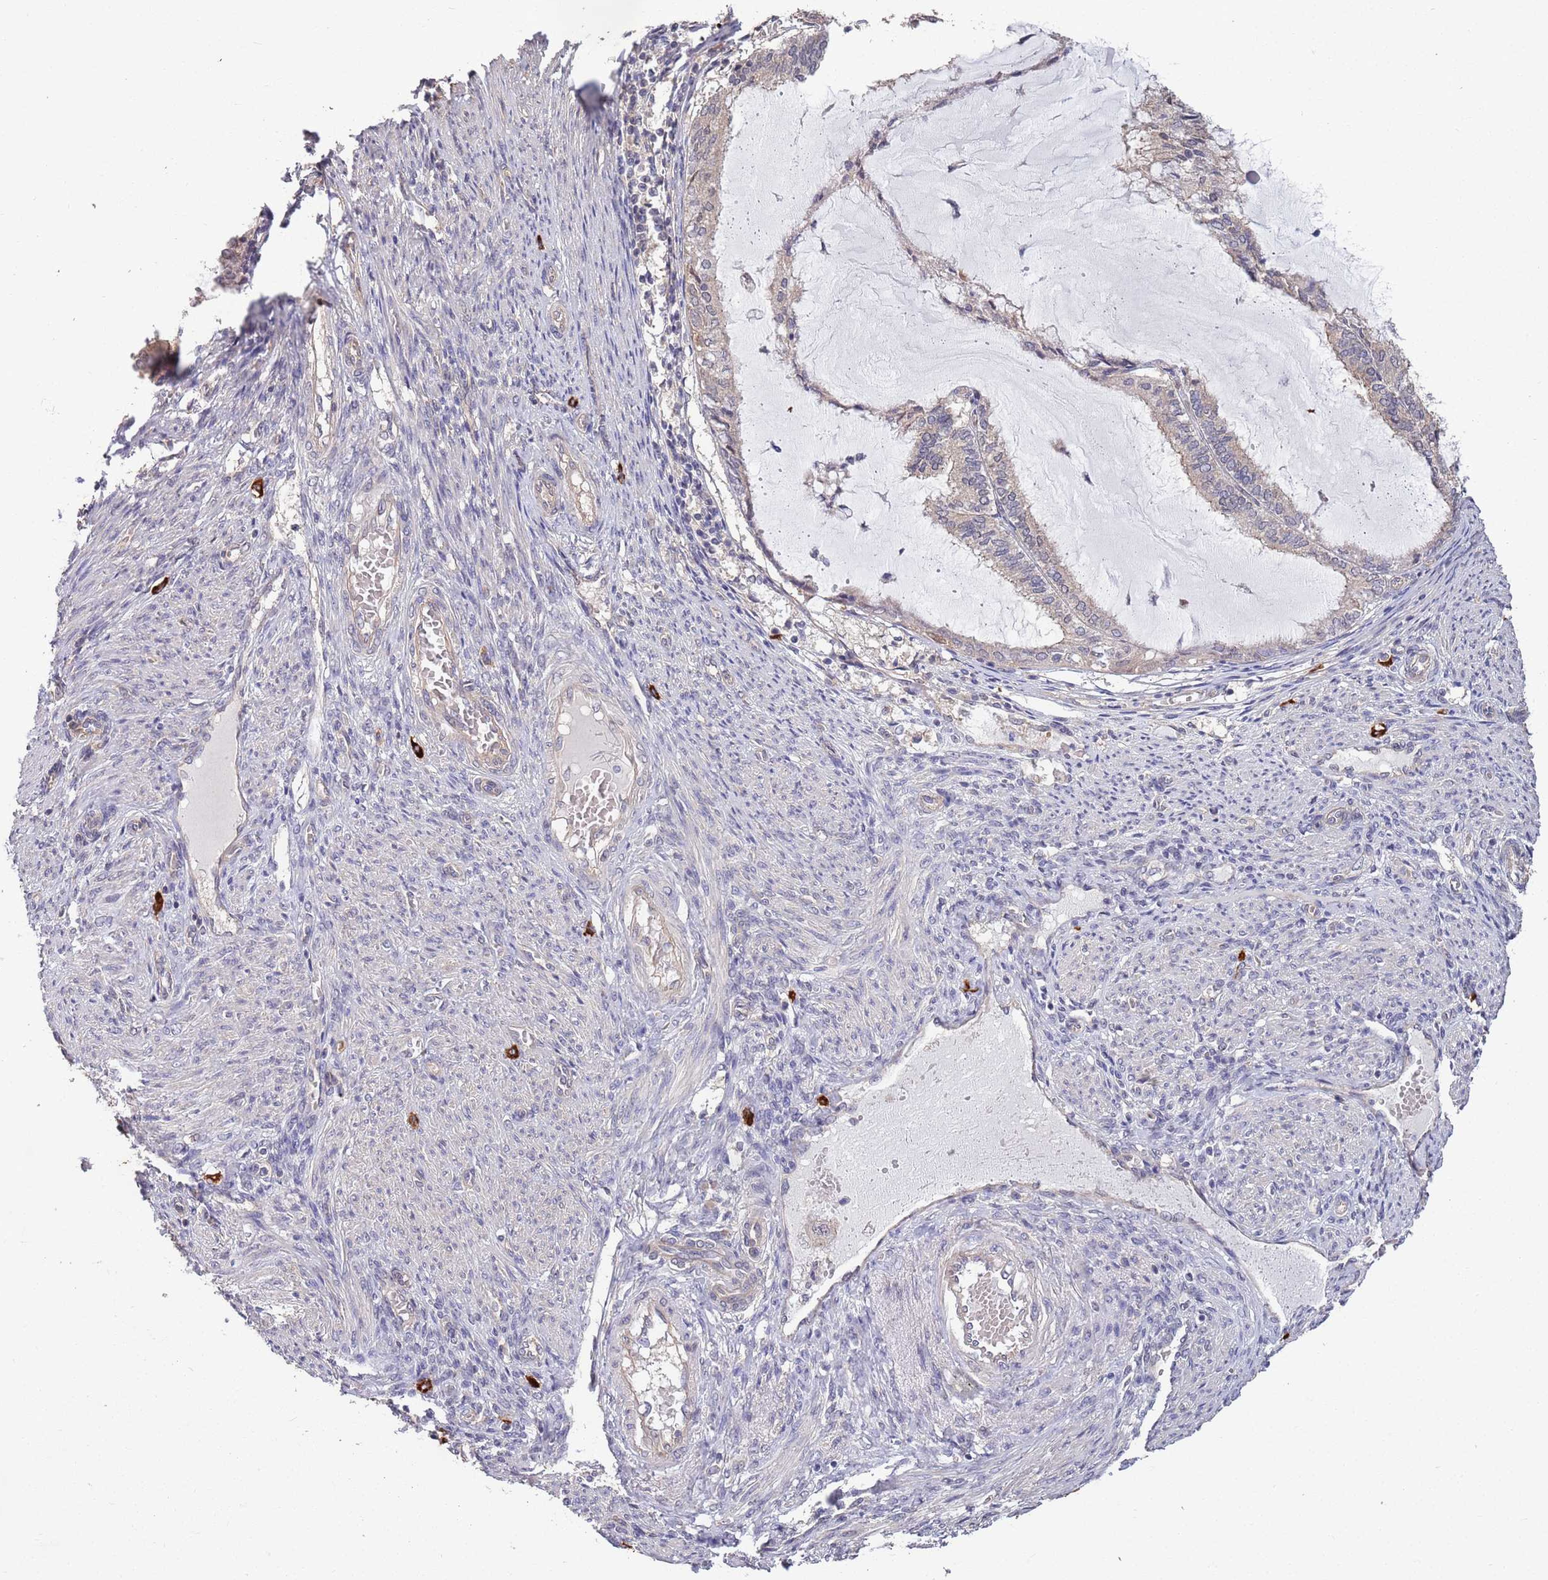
{"staining": {"intensity": "weak", "quantity": "<25%", "location": "cytoplasmic/membranous"}, "tissue": "endometrial cancer", "cell_type": "Tumor cells", "image_type": "cancer", "snomed": [{"axis": "morphology", "description": "Adenocarcinoma, NOS"}, {"axis": "topography", "description": "Endometrium"}], "caption": "High power microscopy photomicrograph of an immunohistochemistry (IHC) image of endometrial adenocarcinoma, revealing no significant staining in tumor cells. The staining is performed using DAB brown chromogen with nuclei counter-stained in using hematoxylin.", "gene": "MARVELD2", "patient": {"sex": "female", "age": 81}}